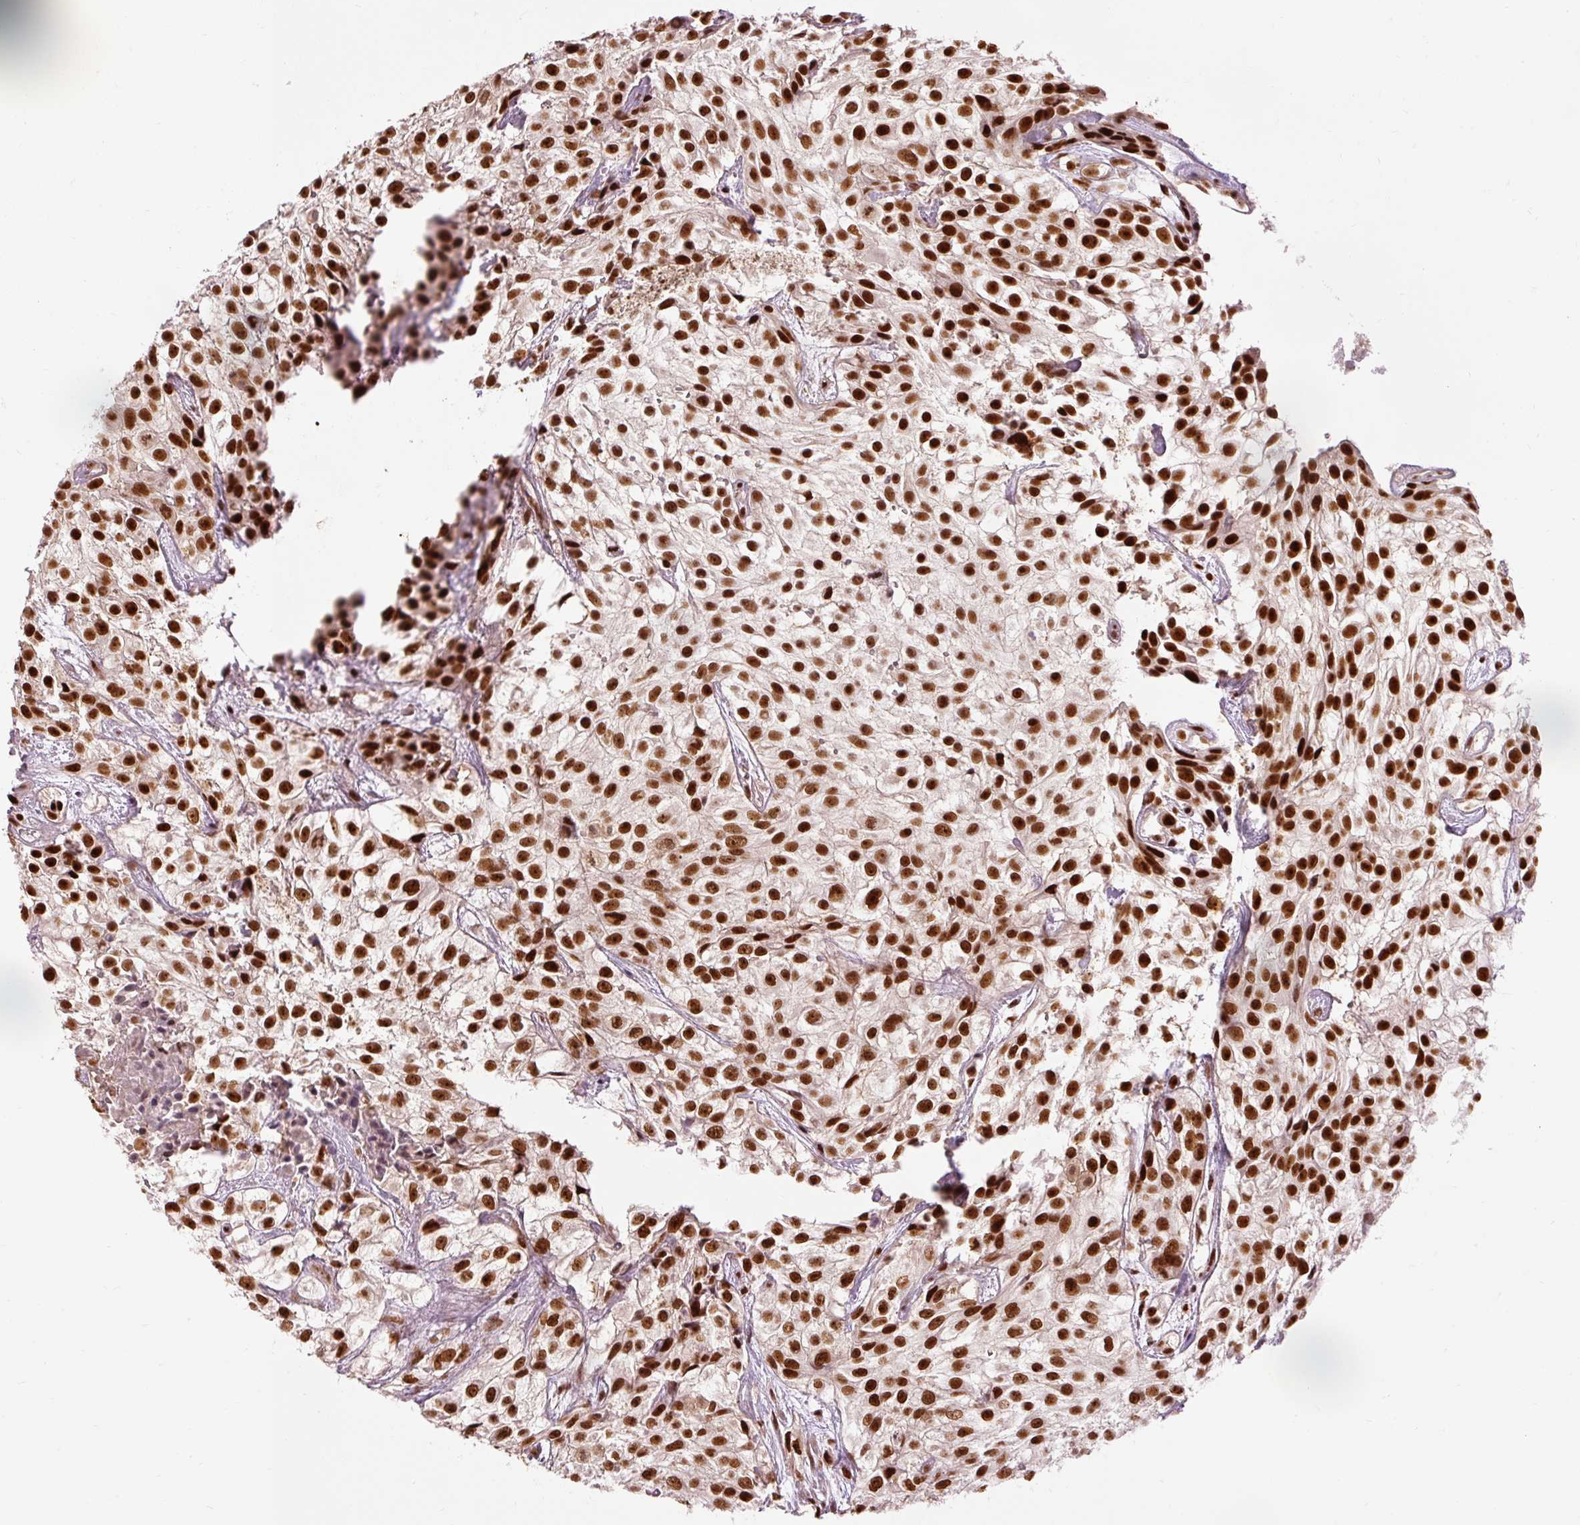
{"staining": {"intensity": "strong", "quantity": ">75%", "location": "nuclear"}, "tissue": "urothelial cancer", "cell_type": "Tumor cells", "image_type": "cancer", "snomed": [{"axis": "morphology", "description": "Urothelial carcinoma, High grade"}, {"axis": "topography", "description": "Urinary bladder"}], "caption": "Urothelial cancer stained with immunohistochemistry (IHC) reveals strong nuclear staining in approximately >75% of tumor cells.", "gene": "ZBTB44", "patient": {"sex": "male", "age": 56}}